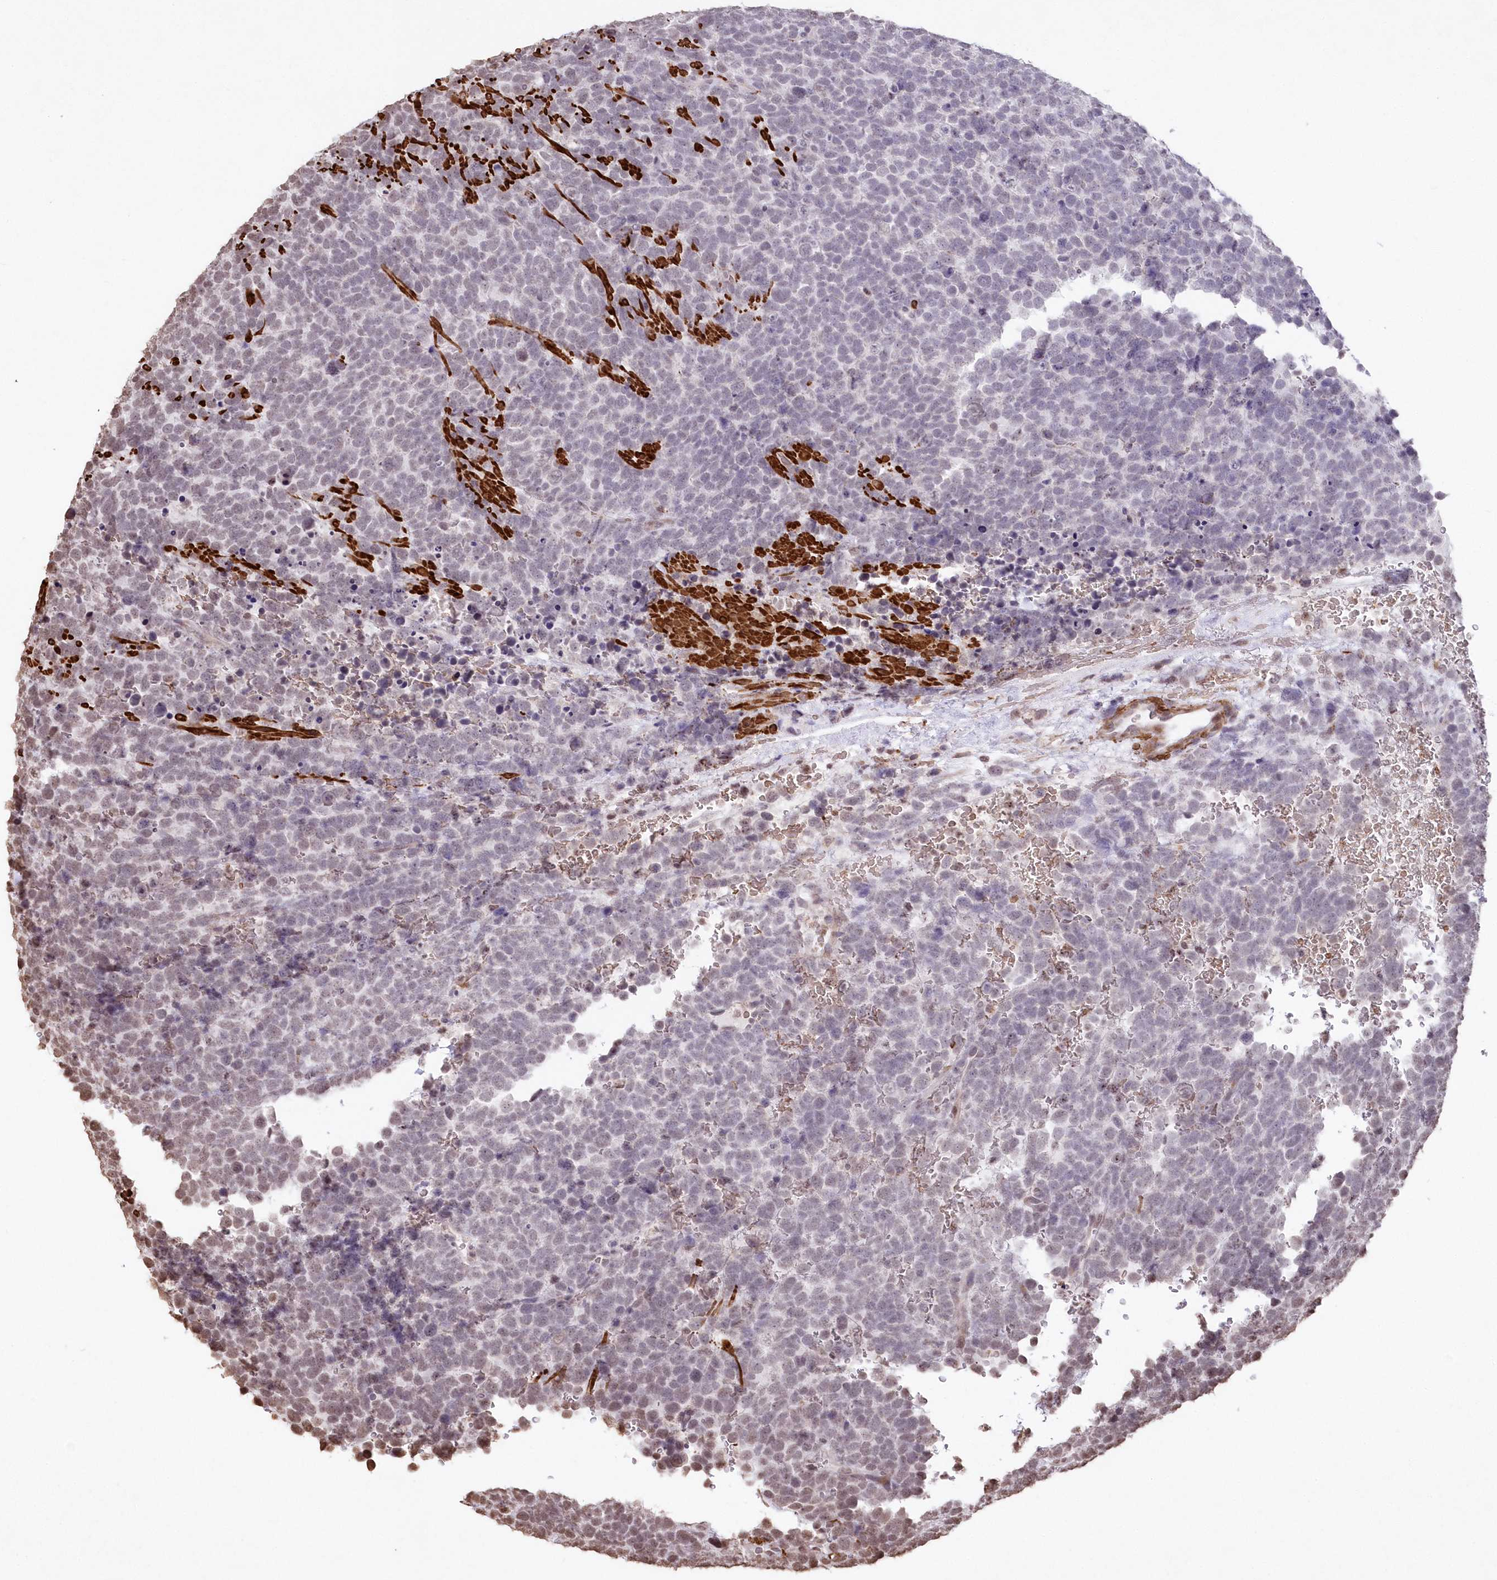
{"staining": {"intensity": "negative", "quantity": "none", "location": "none"}, "tissue": "urothelial cancer", "cell_type": "Tumor cells", "image_type": "cancer", "snomed": [{"axis": "morphology", "description": "Urothelial carcinoma, High grade"}, {"axis": "topography", "description": "Urinary bladder"}], "caption": "High magnification brightfield microscopy of urothelial cancer stained with DAB (3,3'-diaminobenzidine) (brown) and counterstained with hematoxylin (blue): tumor cells show no significant staining.", "gene": "RBM27", "patient": {"sex": "female", "age": 82}}